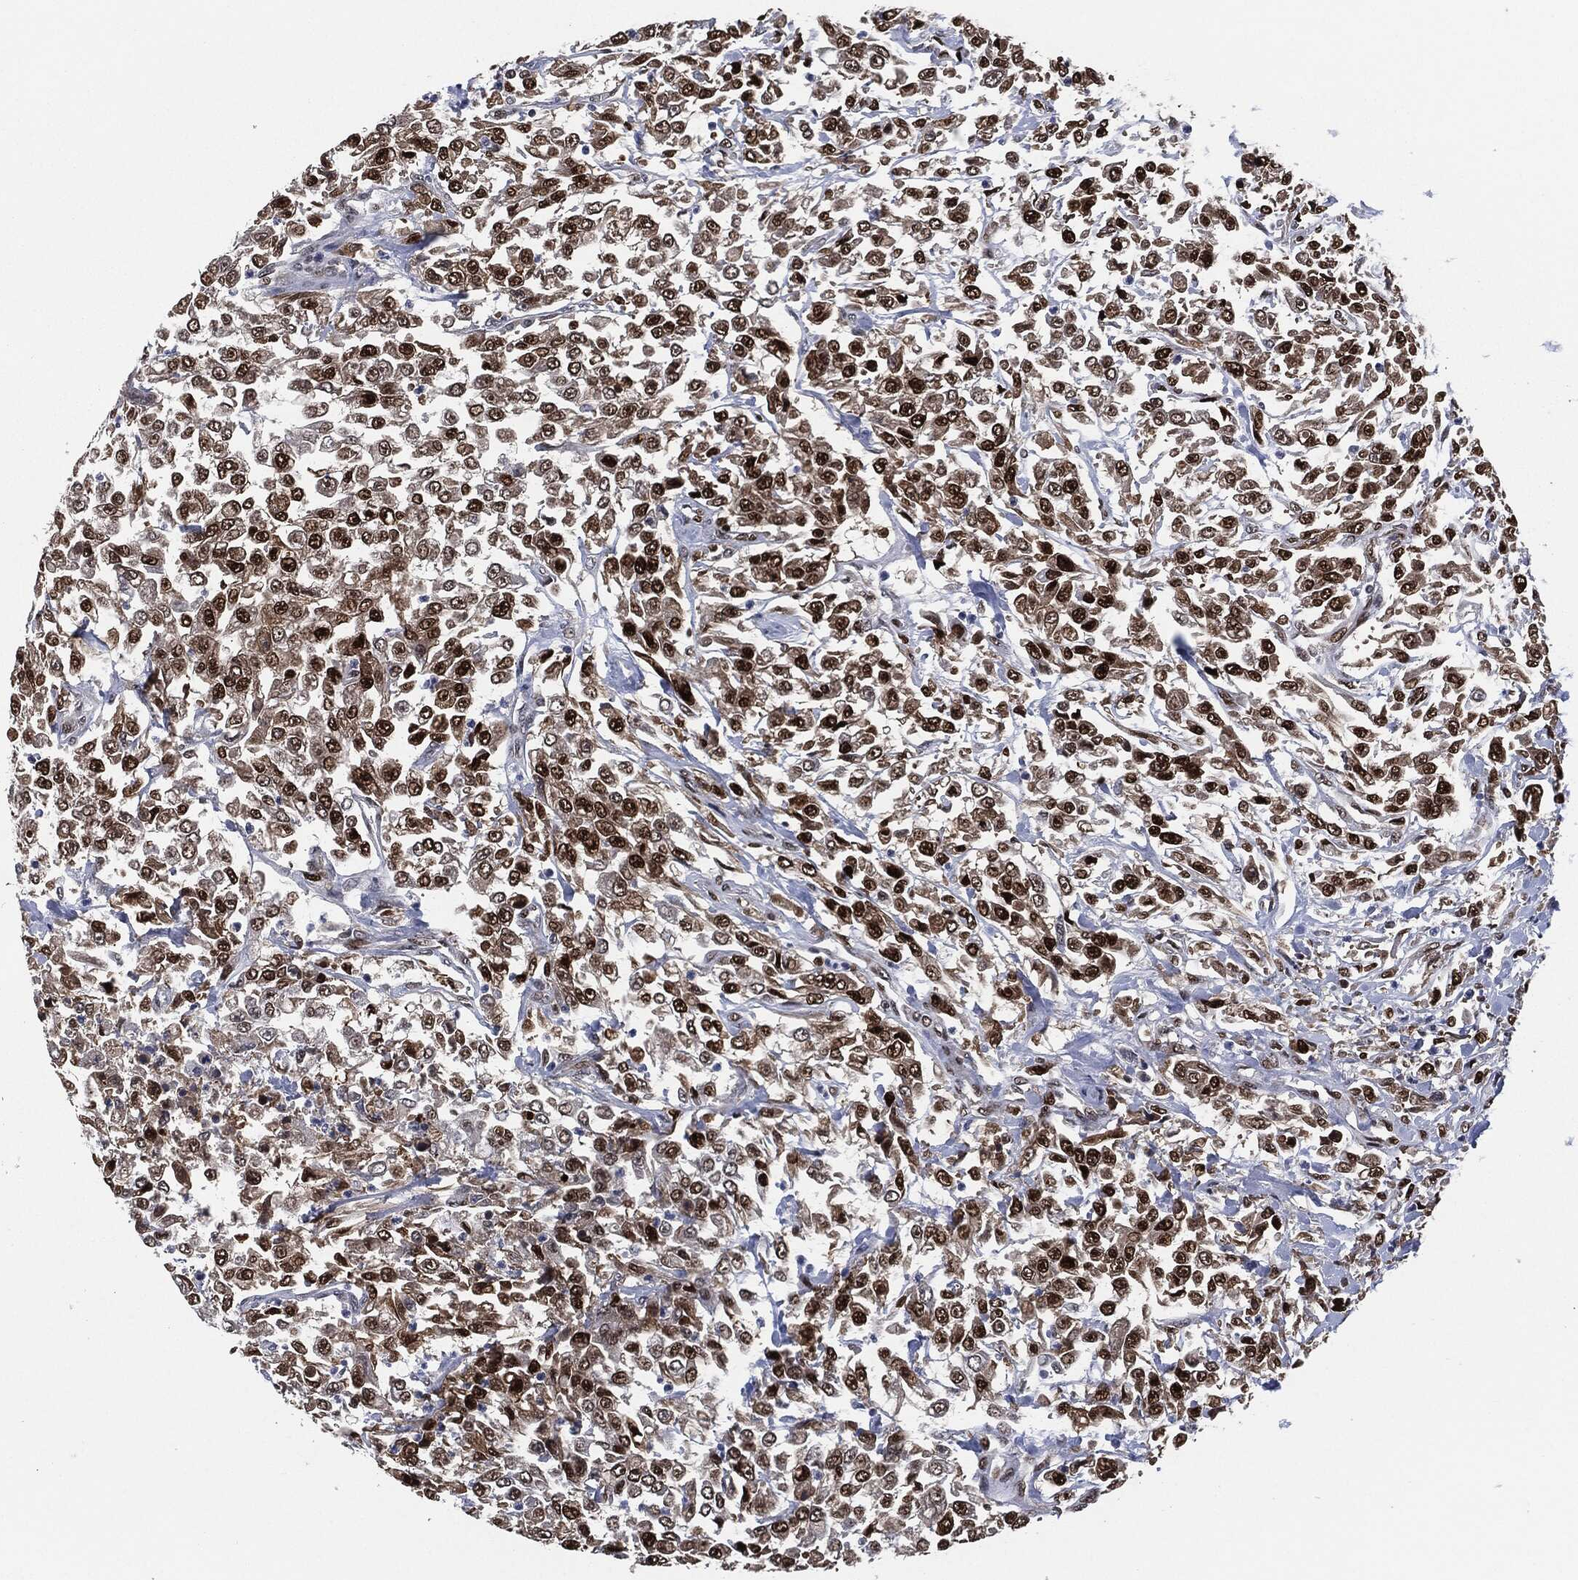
{"staining": {"intensity": "strong", "quantity": "25%-75%", "location": "nuclear"}, "tissue": "urothelial cancer", "cell_type": "Tumor cells", "image_type": "cancer", "snomed": [{"axis": "morphology", "description": "Urothelial carcinoma, High grade"}, {"axis": "topography", "description": "Urinary bladder"}], "caption": "Immunohistochemistry (DAB) staining of urothelial carcinoma (high-grade) demonstrates strong nuclear protein expression in approximately 25%-75% of tumor cells.", "gene": "PCNA", "patient": {"sex": "male", "age": 46}}